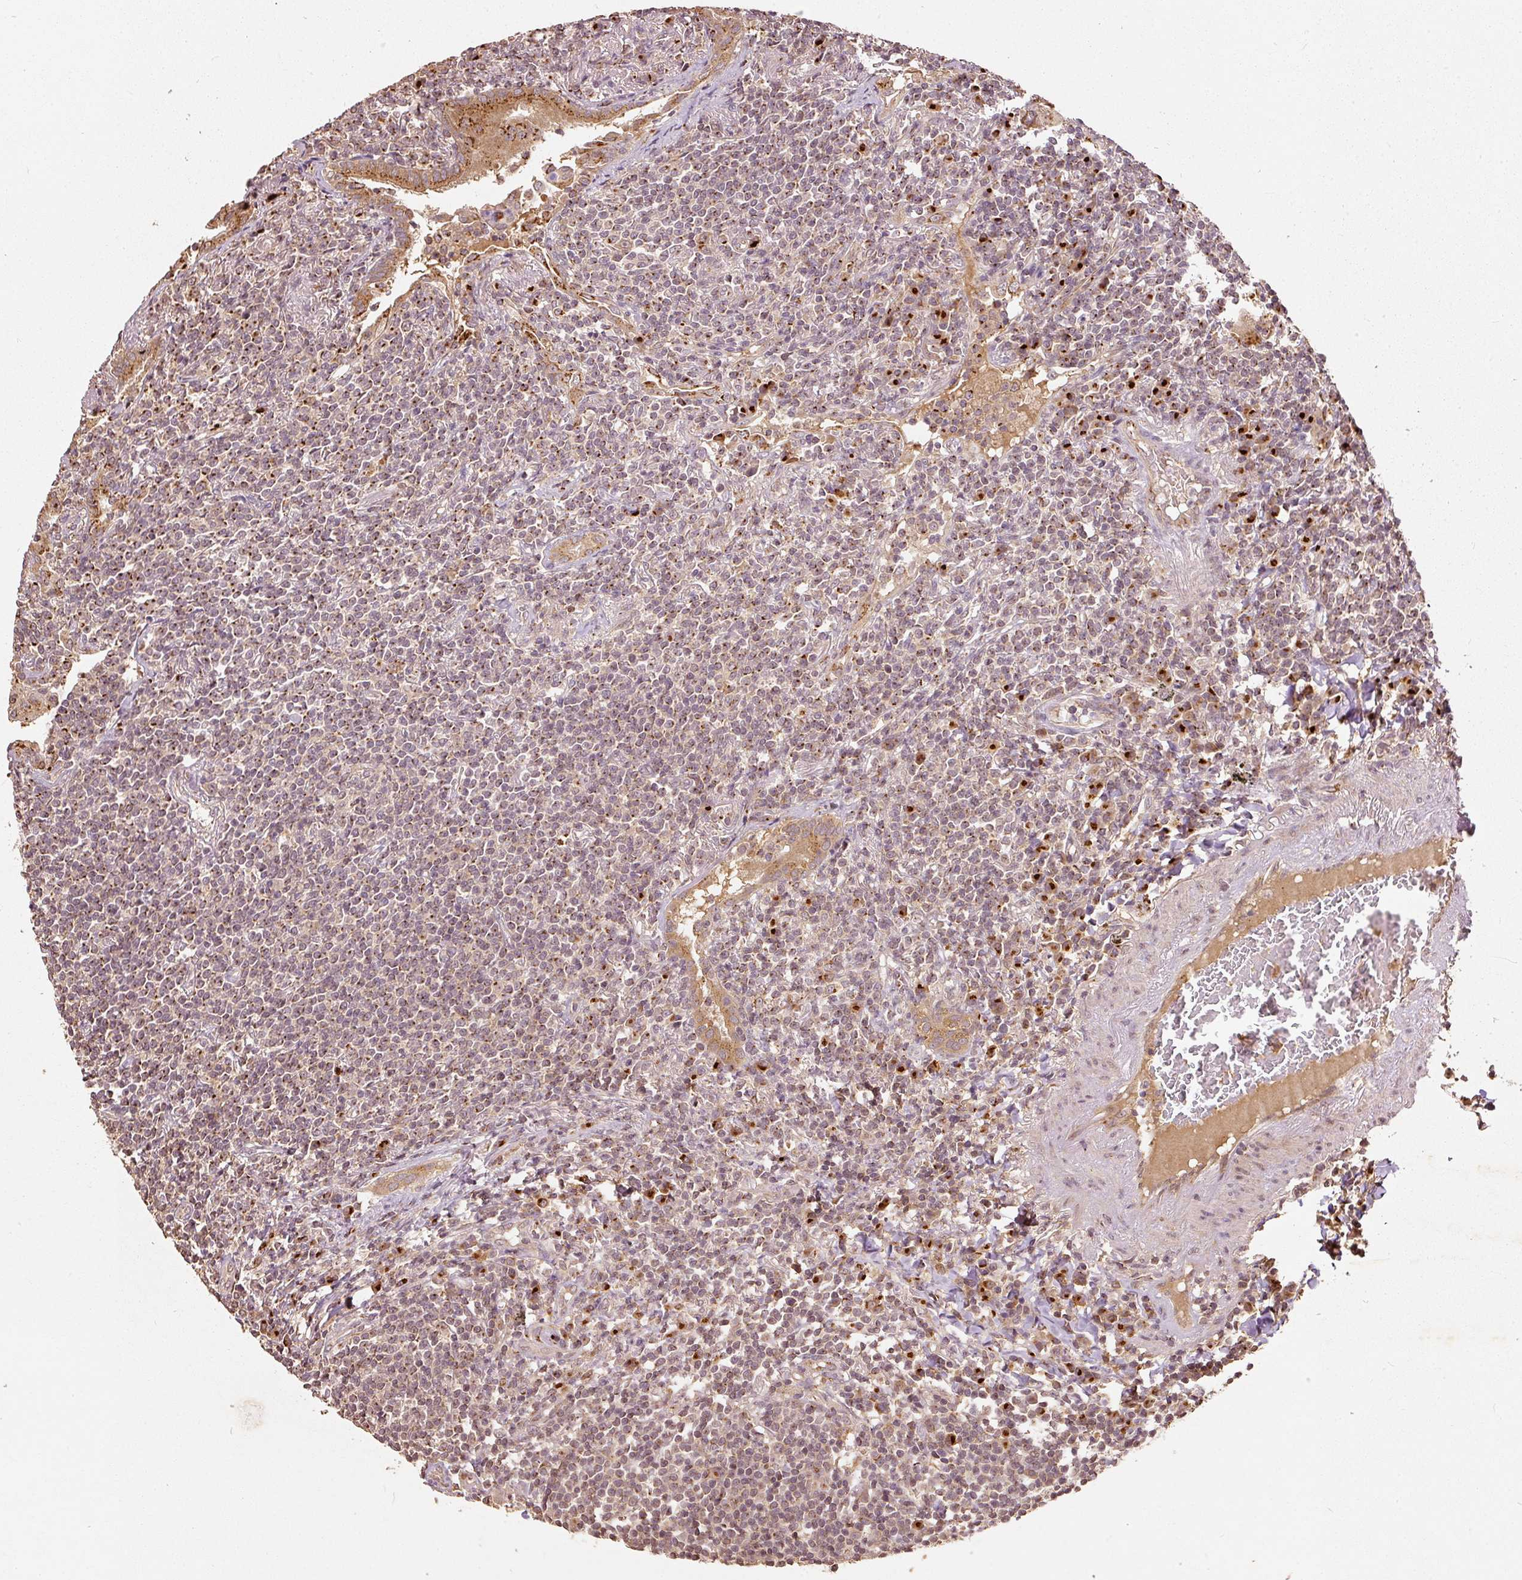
{"staining": {"intensity": "moderate", "quantity": ">75%", "location": "cytoplasmic/membranous"}, "tissue": "lymphoma", "cell_type": "Tumor cells", "image_type": "cancer", "snomed": [{"axis": "morphology", "description": "Malignant lymphoma, non-Hodgkin's type, Low grade"}, {"axis": "topography", "description": "Lung"}], "caption": "IHC image of lymphoma stained for a protein (brown), which shows medium levels of moderate cytoplasmic/membranous positivity in about >75% of tumor cells.", "gene": "FUT8", "patient": {"sex": "female", "age": 71}}